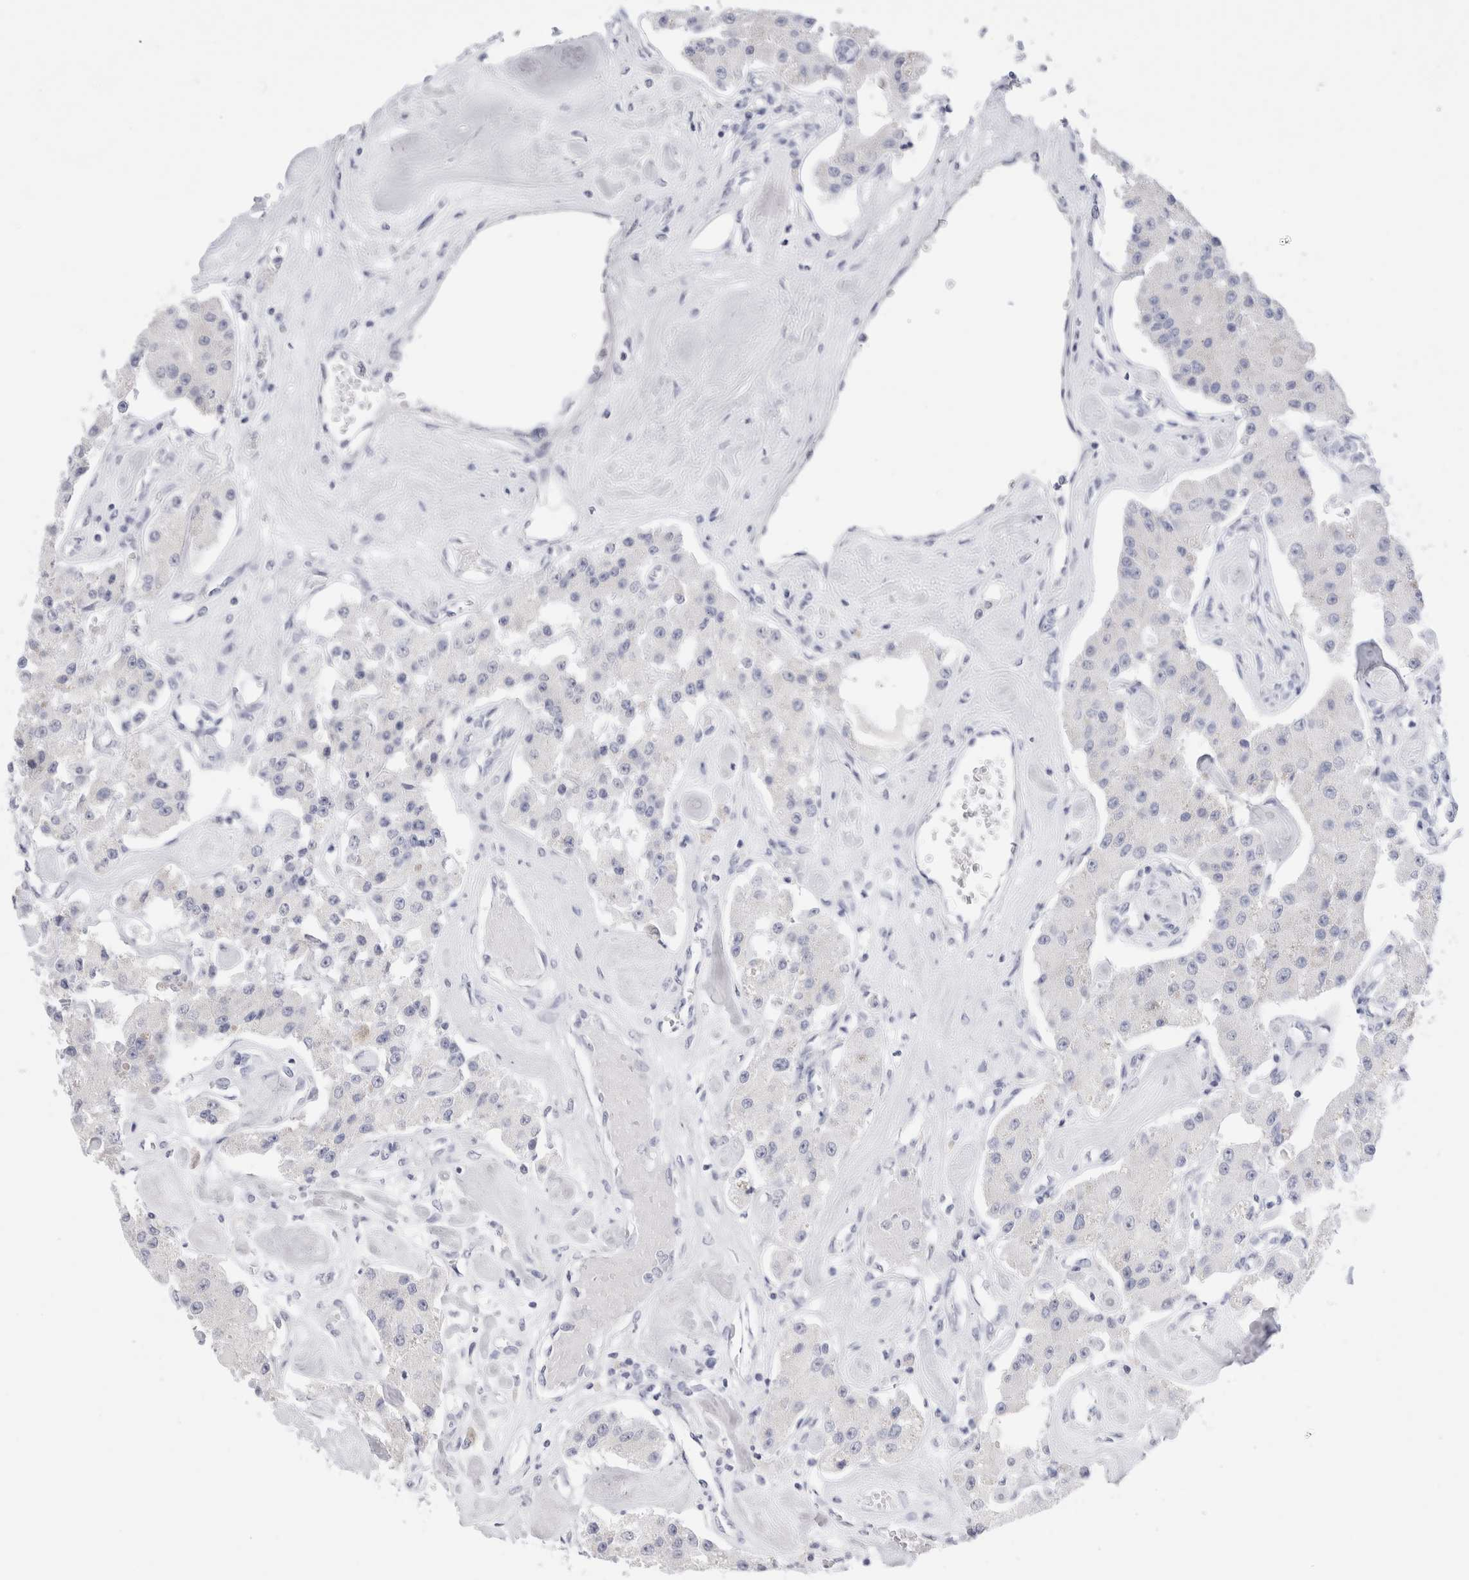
{"staining": {"intensity": "negative", "quantity": "none", "location": "none"}, "tissue": "carcinoid", "cell_type": "Tumor cells", "image_type": "cancer", "snomed": [{"axis": "morphology", "description": "Carcinoid, malignant, NOS"}, {"axis": "topography", "description": "Pancreas"}], "caption": "The immunohistochemistry (IHC) micrograph has no significant staining in tumor cells of carcinoid tissue.", "gene": "MUC15", "patient": {"sex": "male", "age": 41}}